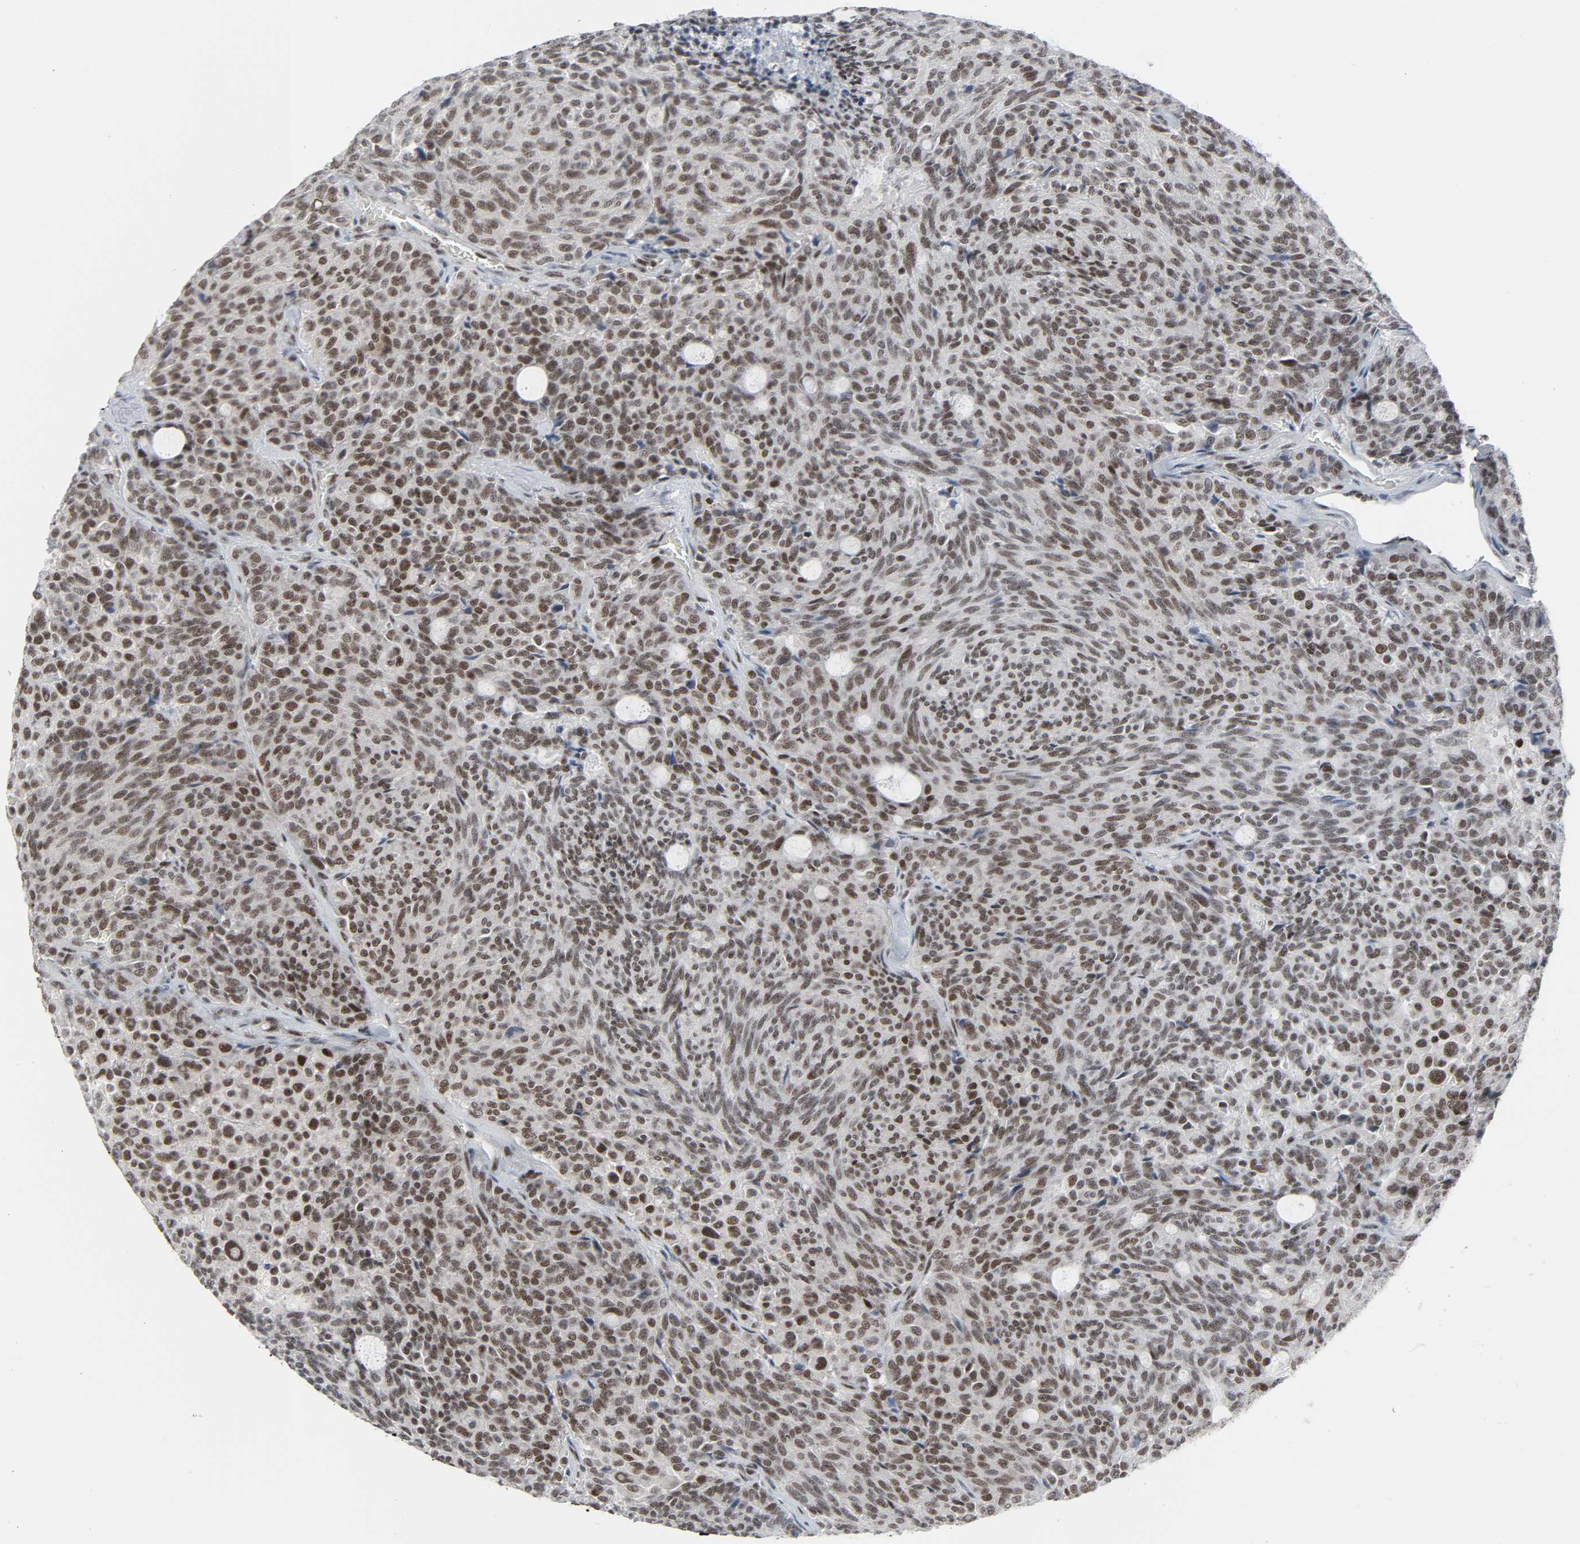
{"staining": {"intensity": "moderate", "quantity": ">75%", "location": "nuclear"}, "tissue": "carcinoid", "cell_type": "Tumor cells", "image_type": "cancer", "snomed": [{"axis": "morphology", "description": "Carcinoid, malignant, NOS"}, {"axis": "topography", "description": "Pancreas"}], "caption": "High-magnification brightfield microscopy of malignant carcinoid stained with DAB (brown) and counterstained with hematoxylin (blue). tumor cells exhibit moderate nuclear positivity is identified in about>75% of cells.", "gene": "CDK7", "patient": {"sex": "female", "age": 54}}